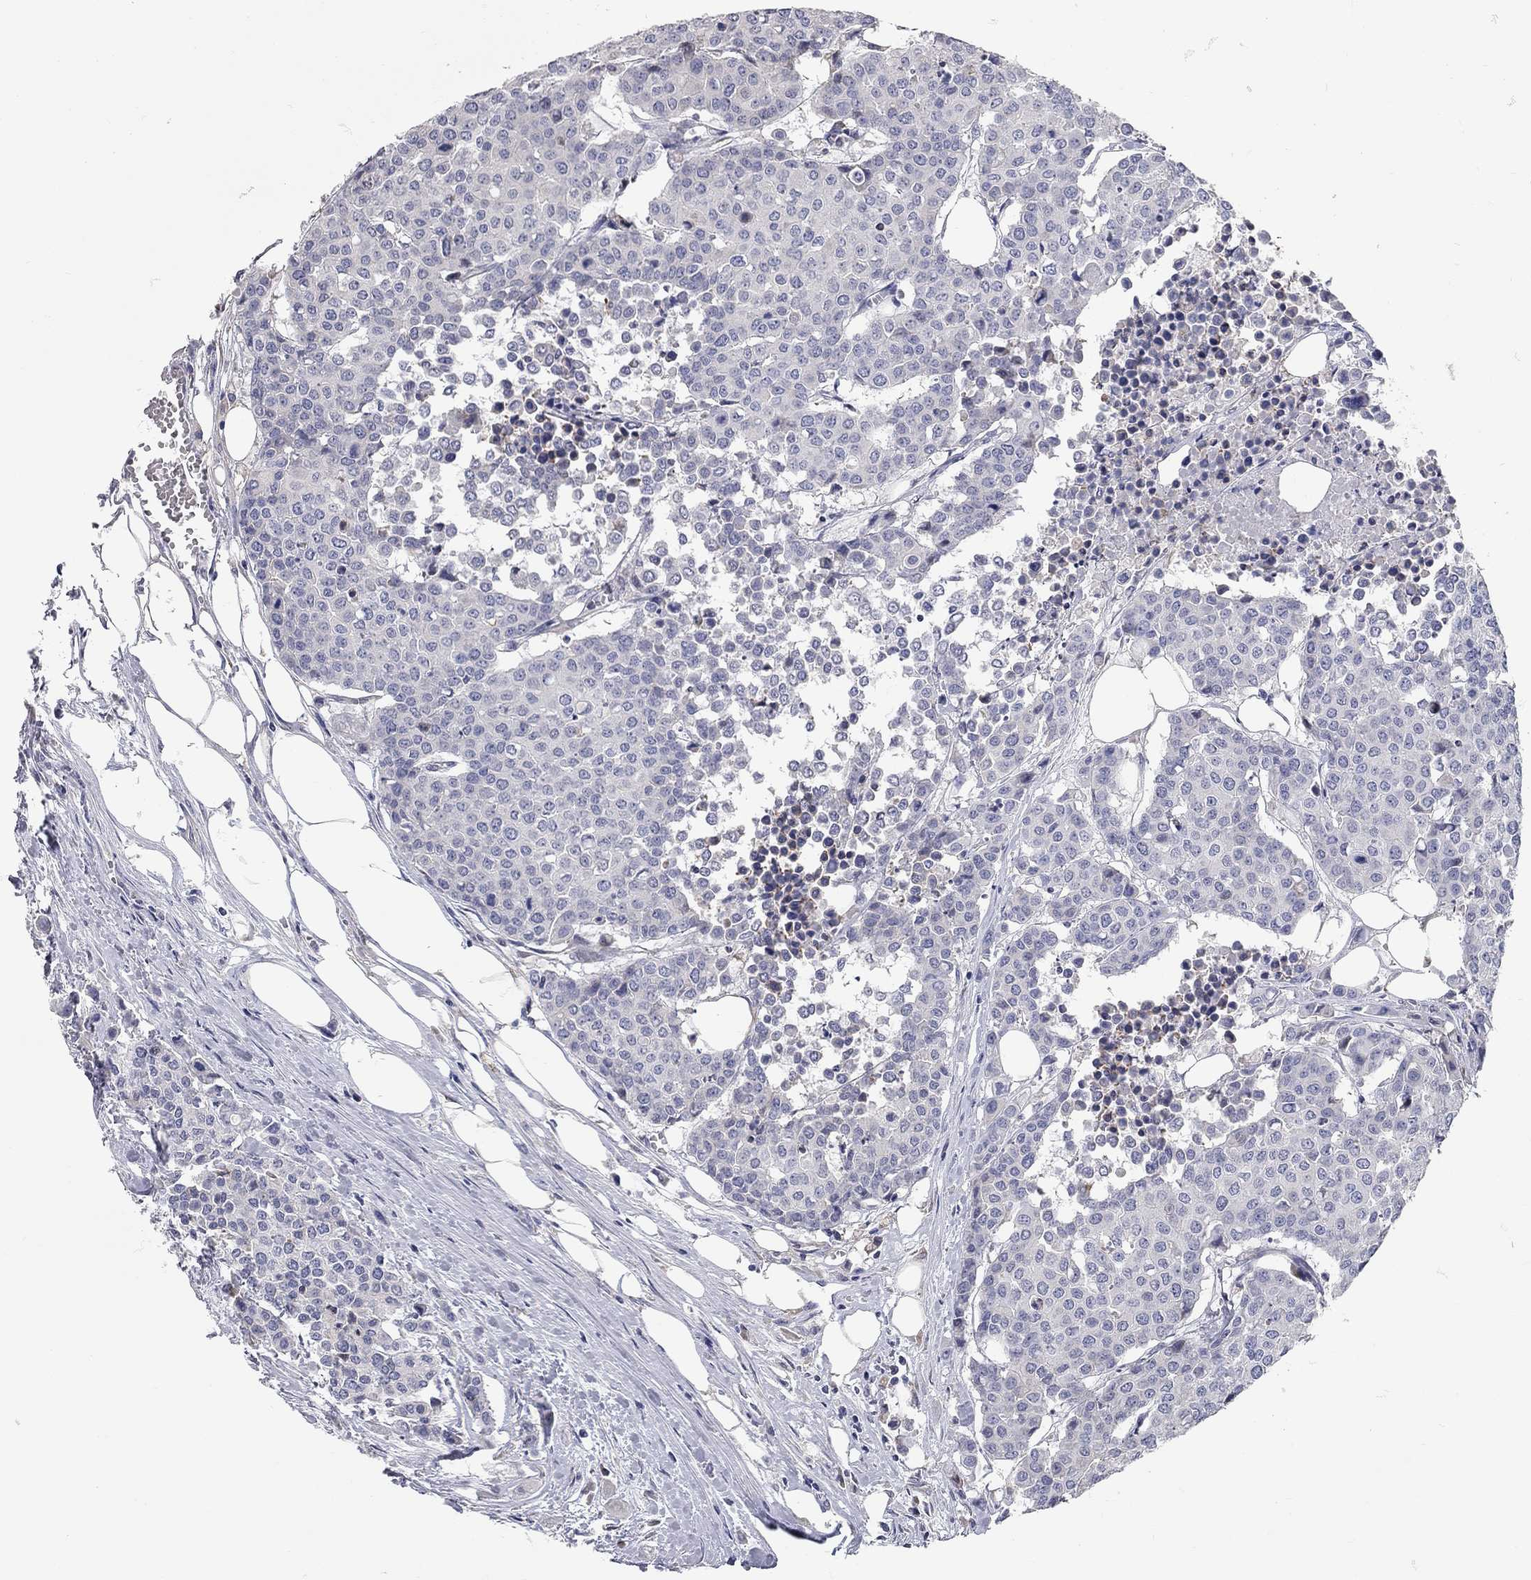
{"staining": {"intensity": "negative", "quantity": "none", "location": "none"}, "tissue": "carcinoid", "cell_type": "Tumor cells", "image_type": "cancer", "snomed": [{"axis": "morphology", "description": "Carcinoid, malignant, NOS"}, {"axis": "topography", "description": "Colon"}], "caption": "Immunohistochemical staining of carcinoid (malignant) demonstrates no significant positivity in tumor cells.", "gene": "XAGE2", "patient": {"sex": "male", "age": 81}}